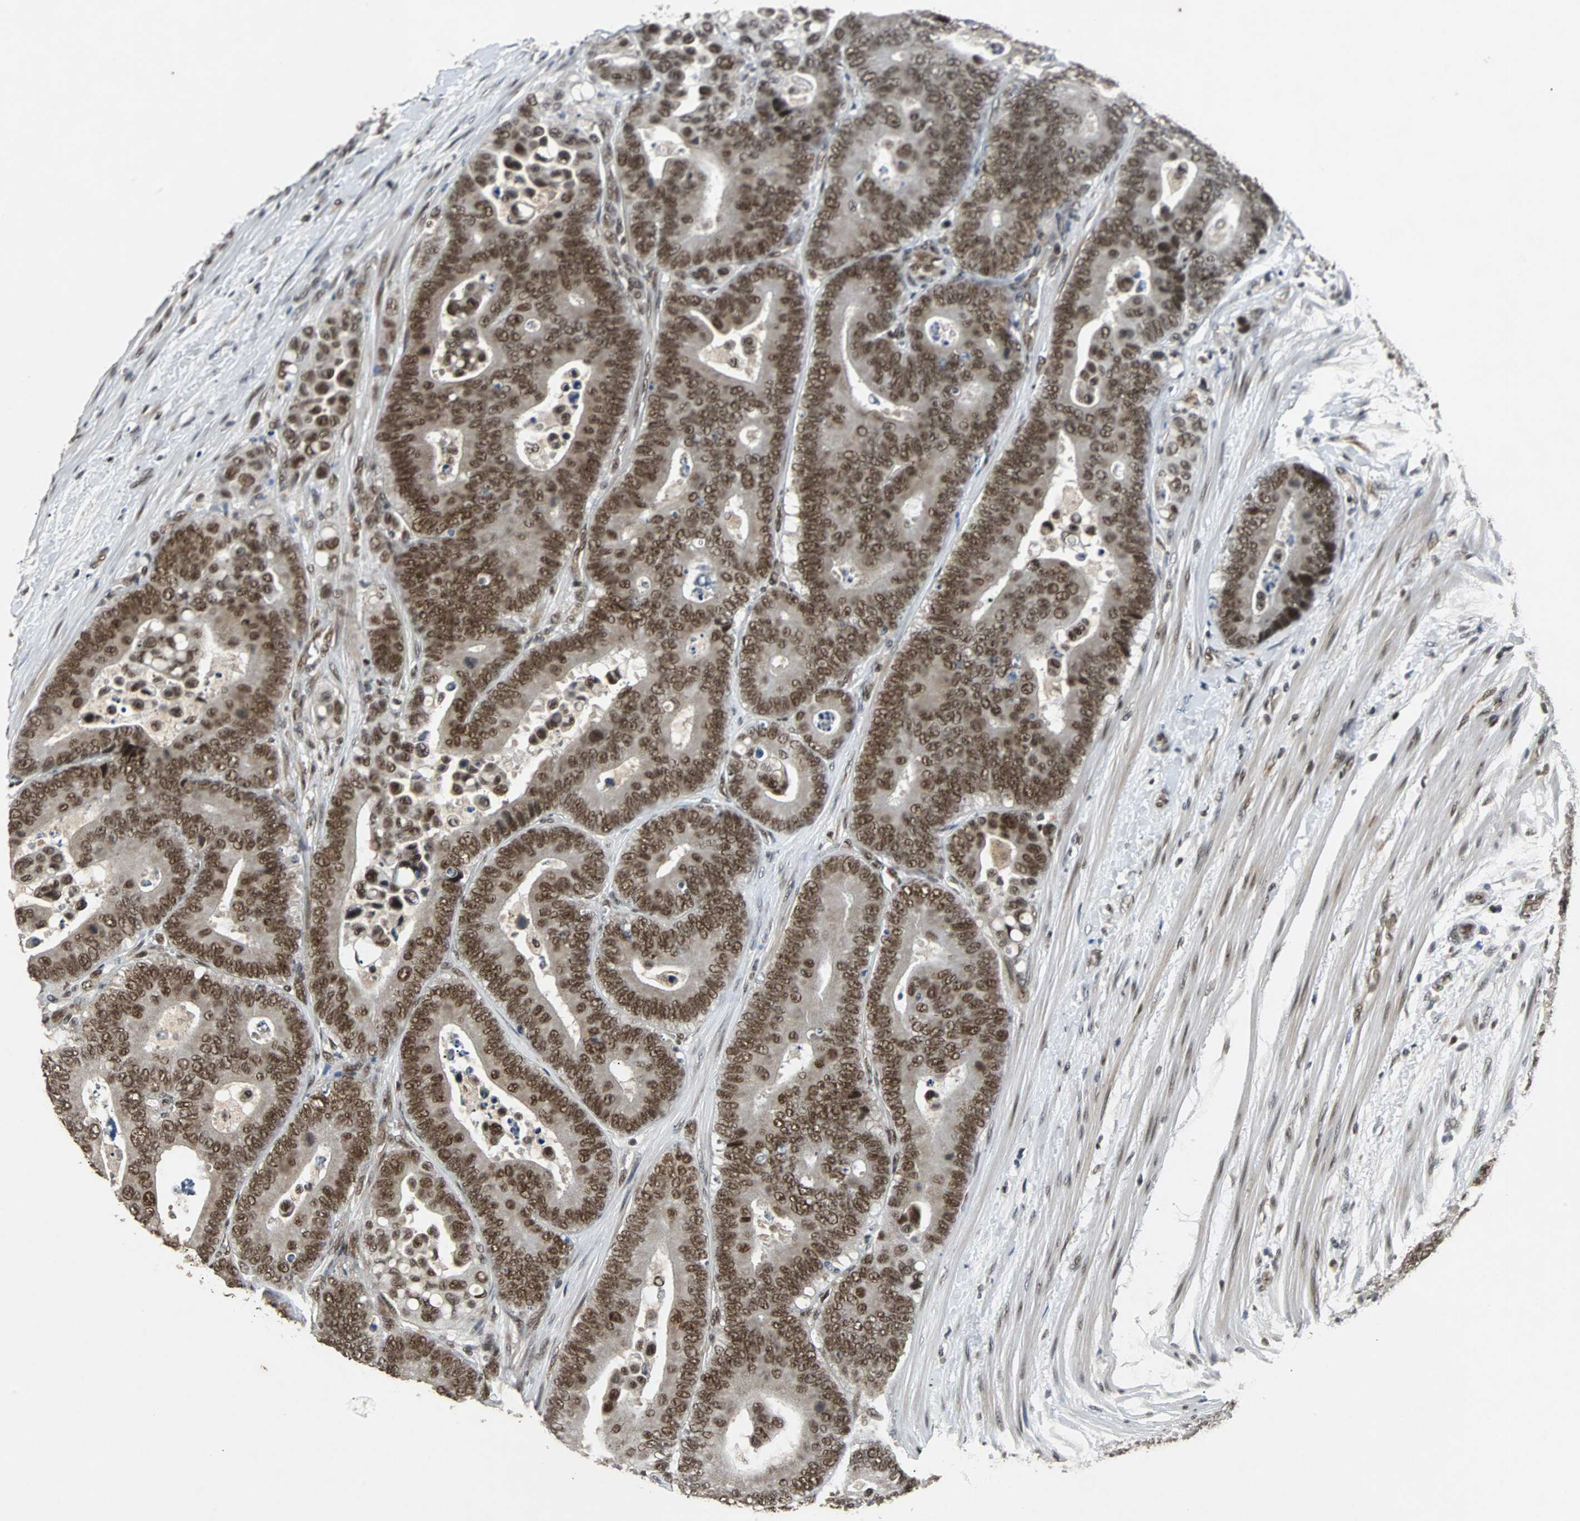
{"staining": {"intensity": "strong", "quantity": ">75%", "location": "nuclear"}, "tissue": "colorectal cancer", "cell_type": "Tumor cells", "image_type": "cancer", "snomed": [{"axis": "morphology", "description": "Normal tissue, NOS"}, {"axis": "morphology", "description": "Adenocarcinoma, NOS"}, {"axis": "topography", "description": "Colon"}], "caption": "Brown immunohistochemical staining in colorectal cancer exhibits strong nuclear expression in approximately >75% of tumor cells.", "gene": "TAF5", "patient": {"sex": "male", "age": 82}}